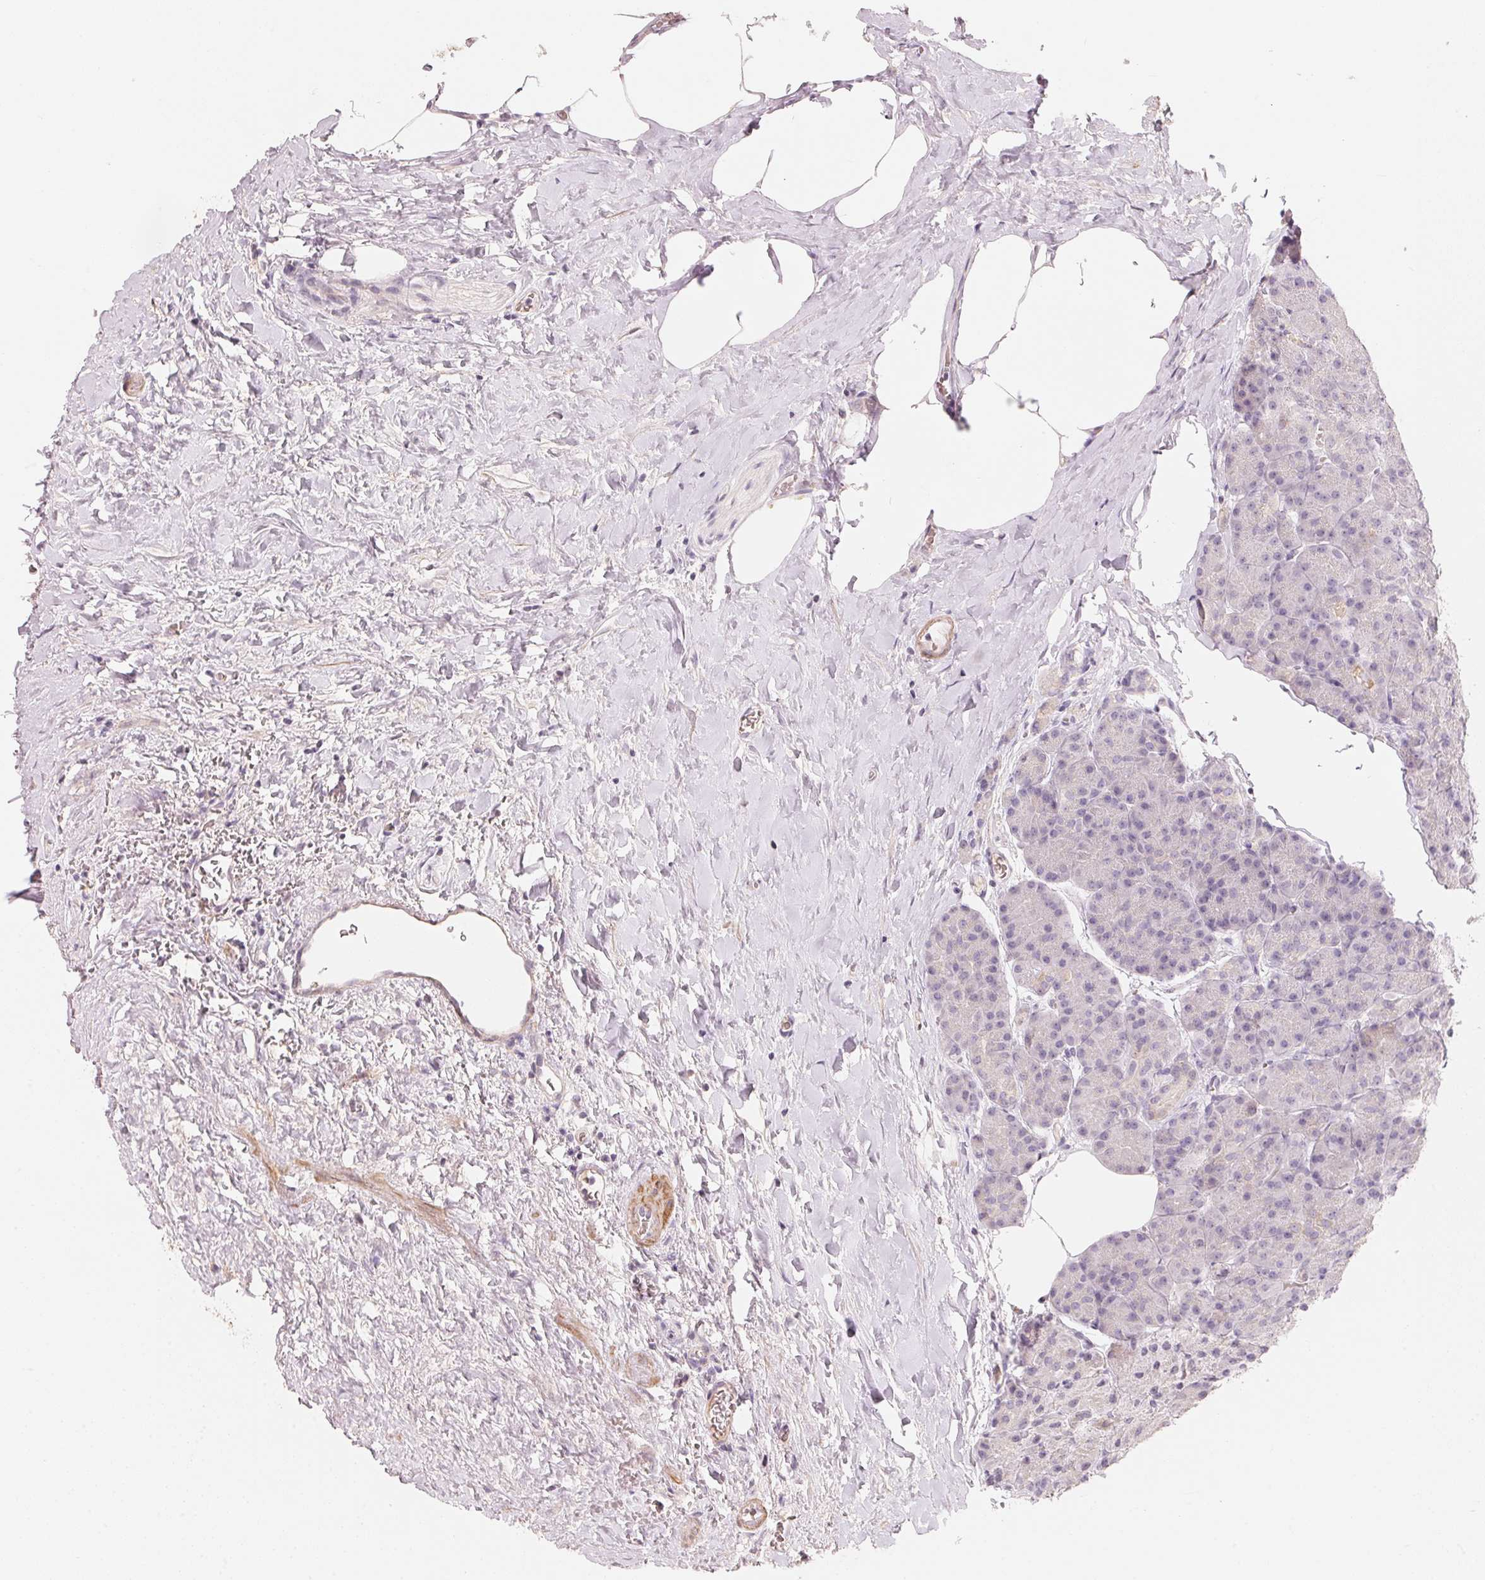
{"staining": {"intensity": "moderate", "quantity": "<25%", "location": "cytoplasmic/membranous"}, "tissue": "pancreas", "cell_type": "Exocrine glandular cells", "image_type": "normal", "snomed": [{"axis": "morphology", "description": "Normal tissue, NOS"}, {"axis": "topography", "description": "Pancreas"}], "caption": "Moderate cytoplasmic/membranous protein expression is identified in about <25% of exocrine glandular cells in pancreas. (brown staining indicates protein expression, while blue staining denotes nuclei).", "gene": "TP53AIP1", "patient": {"sex": "male", "age": 57}}